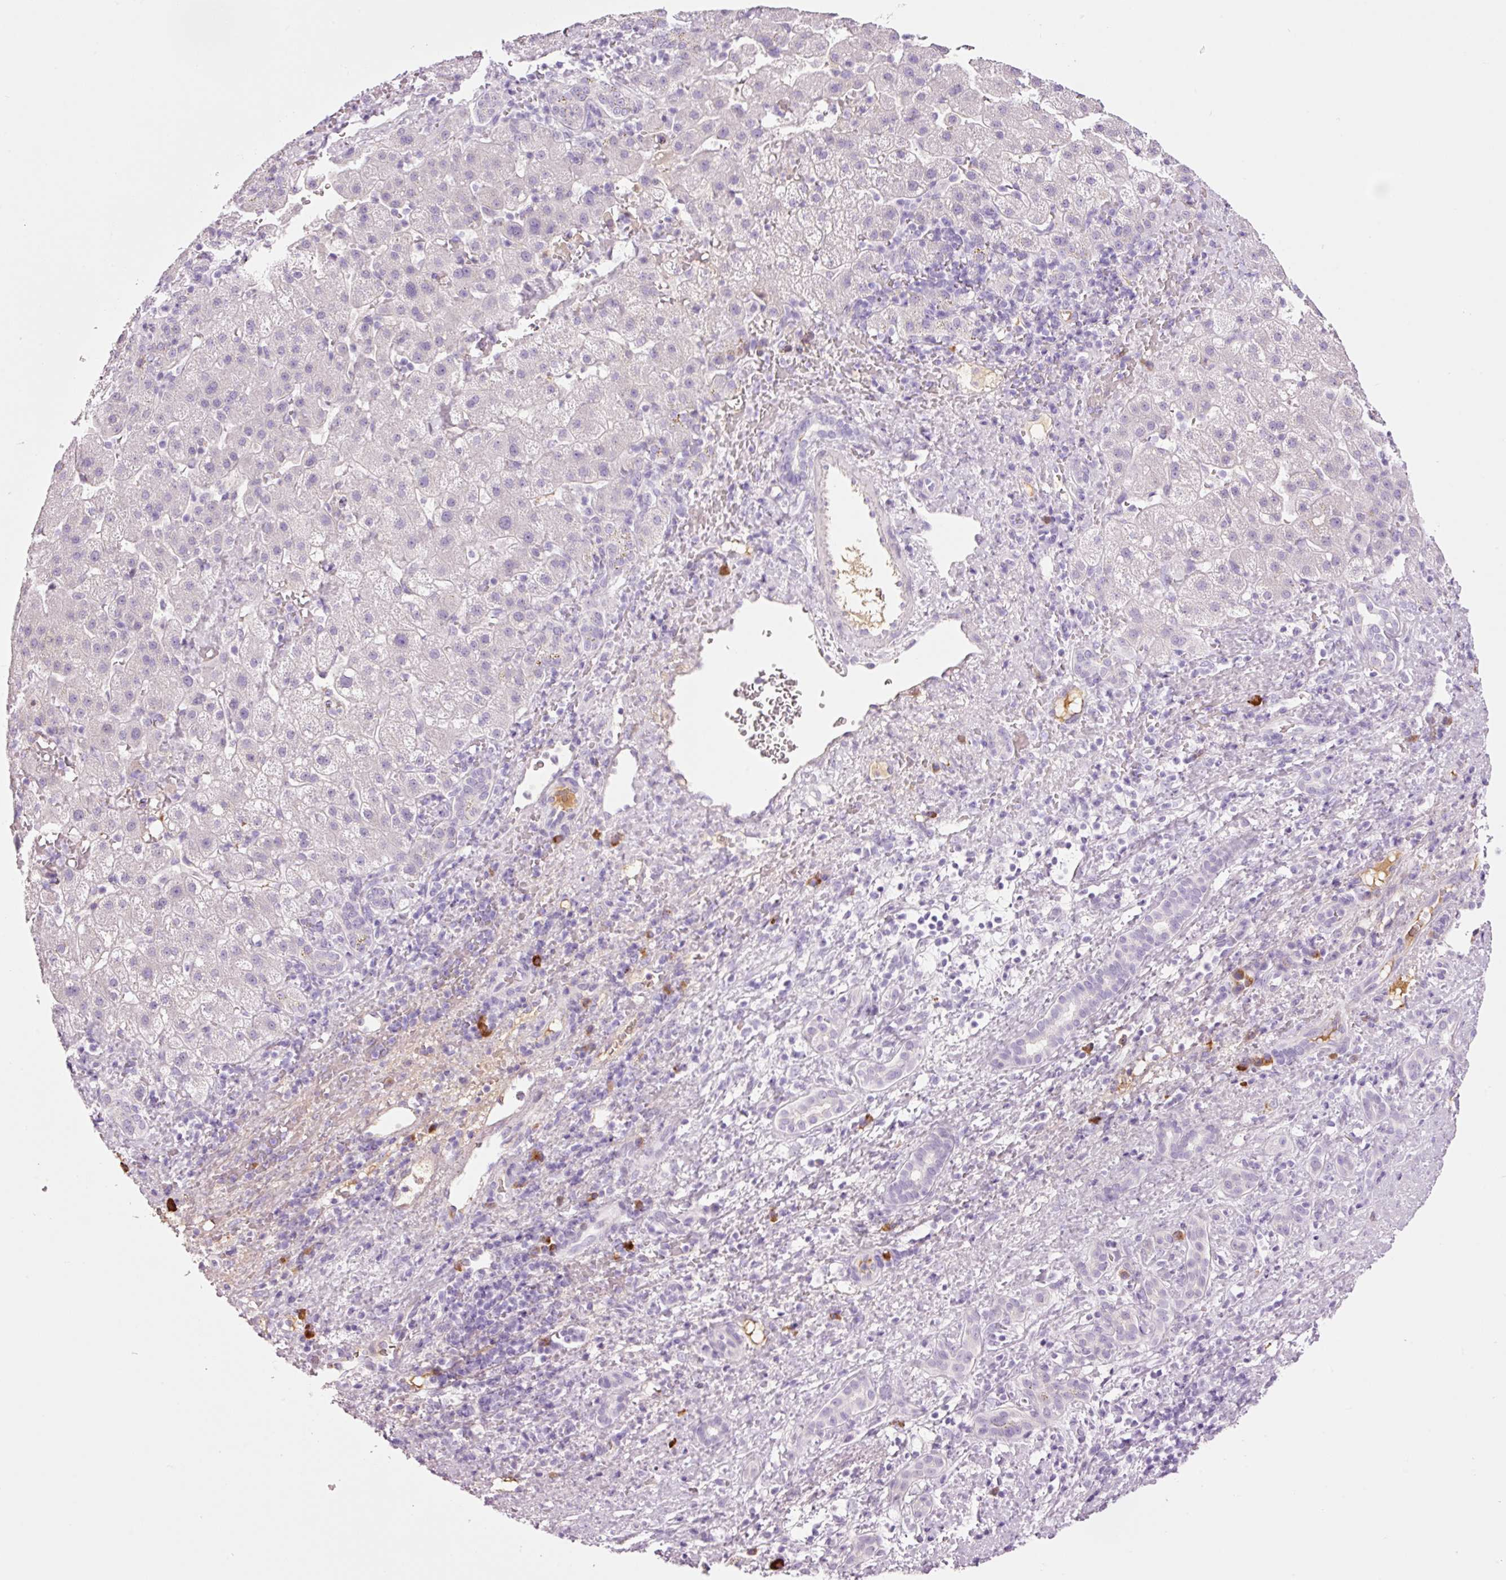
{"staining": {"intensity": "negative", "quantity": "none", "location": "none"}, "tissue": "liver cancer", "cell_type": "Tumor cells", "image_type": "cancer", "snomed": [{"axis": "morphology", "description": "Normal tissue, NOS"}, {"axis": "morphology", "description": "Carcinoma, Hepatocellular, NOS"}, {"axis": "topography", "description": "Liver"}], "caption": "Image shows no significant protein expression in tumor cells of liver cancer.", "gene": "KLF1", "patient": {"sex": "male", "age": 57}}